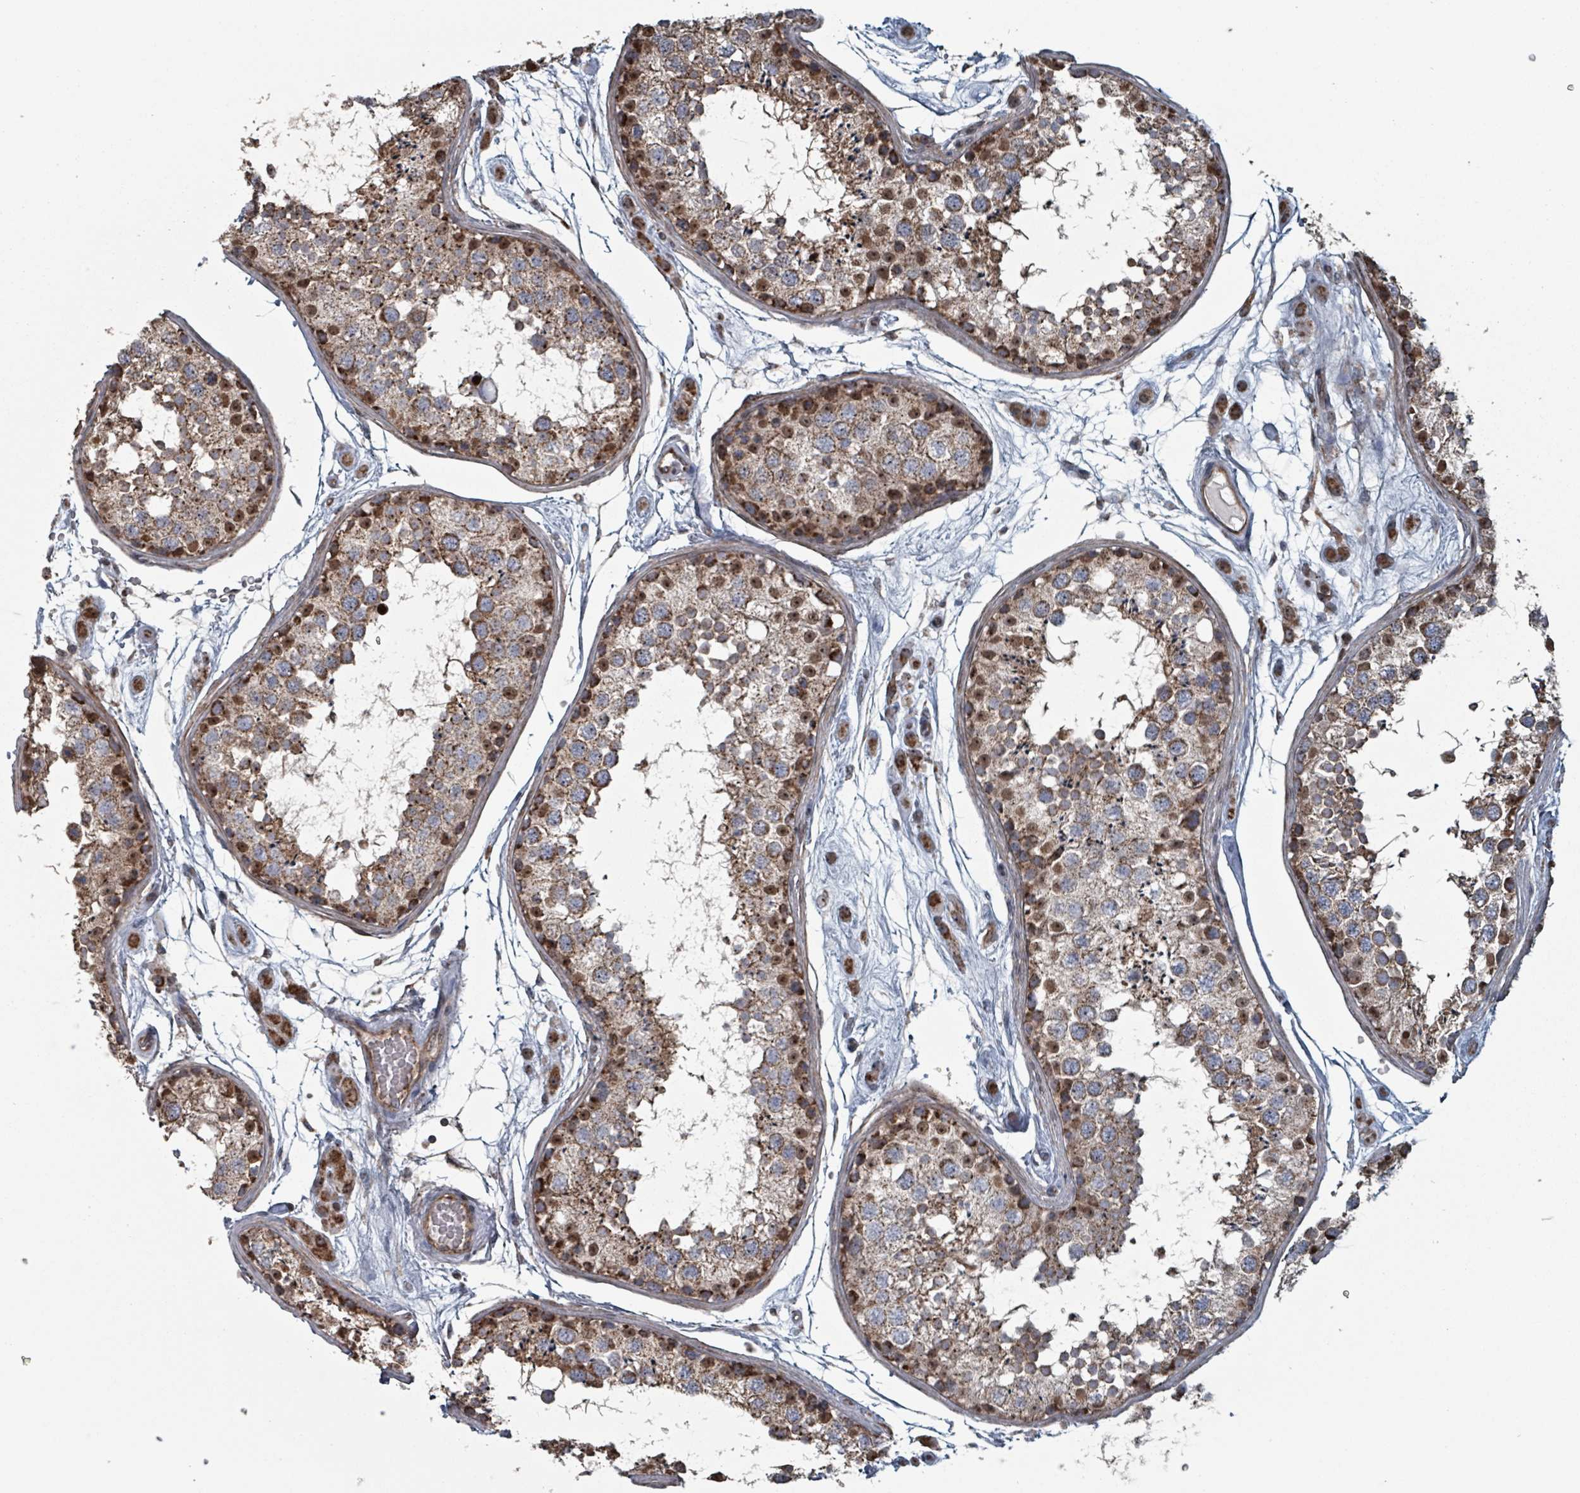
{"staining": {"intensity": "strong", "quantity": ">75%", "location": "cytoplasmic/membranous"}, "tissue": "testis", "cell_type": "Cells in seminiferous ducts", "image_type": "normal", "snomed": [{"axis": "morphology", "description": "Normal tissue, NOS"}, {"axis": "topography", "description": "Testis"}], "caption": "Immunohistochemical staining of normal testis exhibits high levels of strong cytoplasmic/membranous expression in about >75% of cells in seminiferous ducts.", "gene": "MRPL4", "patient": {"sex": "male", "age": 25}}